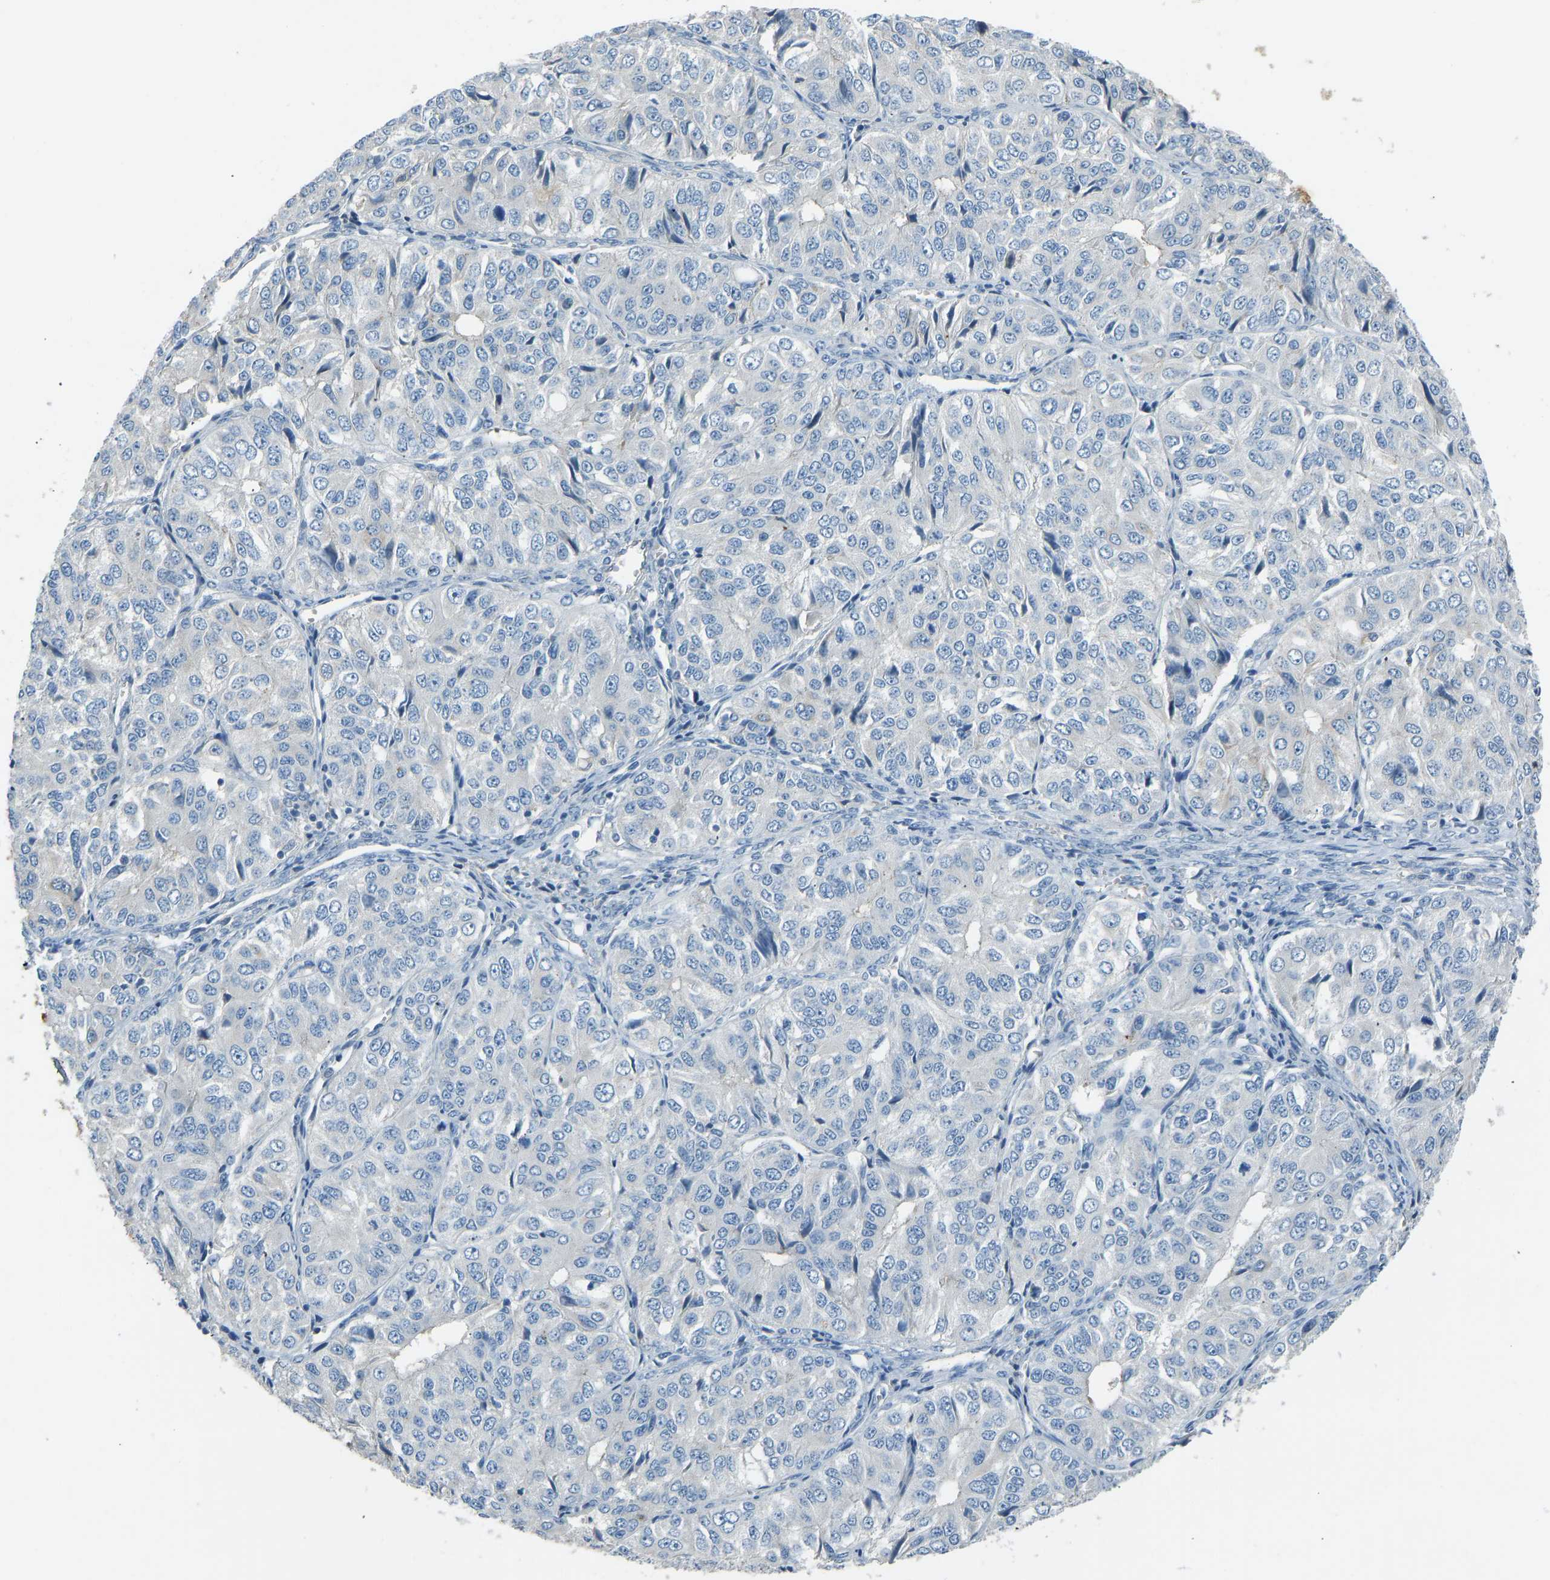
{"staining": {"intensity": "negative", "quantity": "none", "location": "none"}, "tissue": "ovarian cancer", "cell_type": "Tumor cells", "image_type": "cancer", "snomed": [{"axis": "morphology", "description": "Carcinoma, endometroid"}, {"axis": "topography", "description": "Ovary"}], "caption": "Human ovarian endometroid carcinoma stained for a protein using immunohistochemistry (IHC) demonstrates no positivity in tumor cells.", "gene": "FBLN2", "patient": {"sex": "female", "age": 51}}